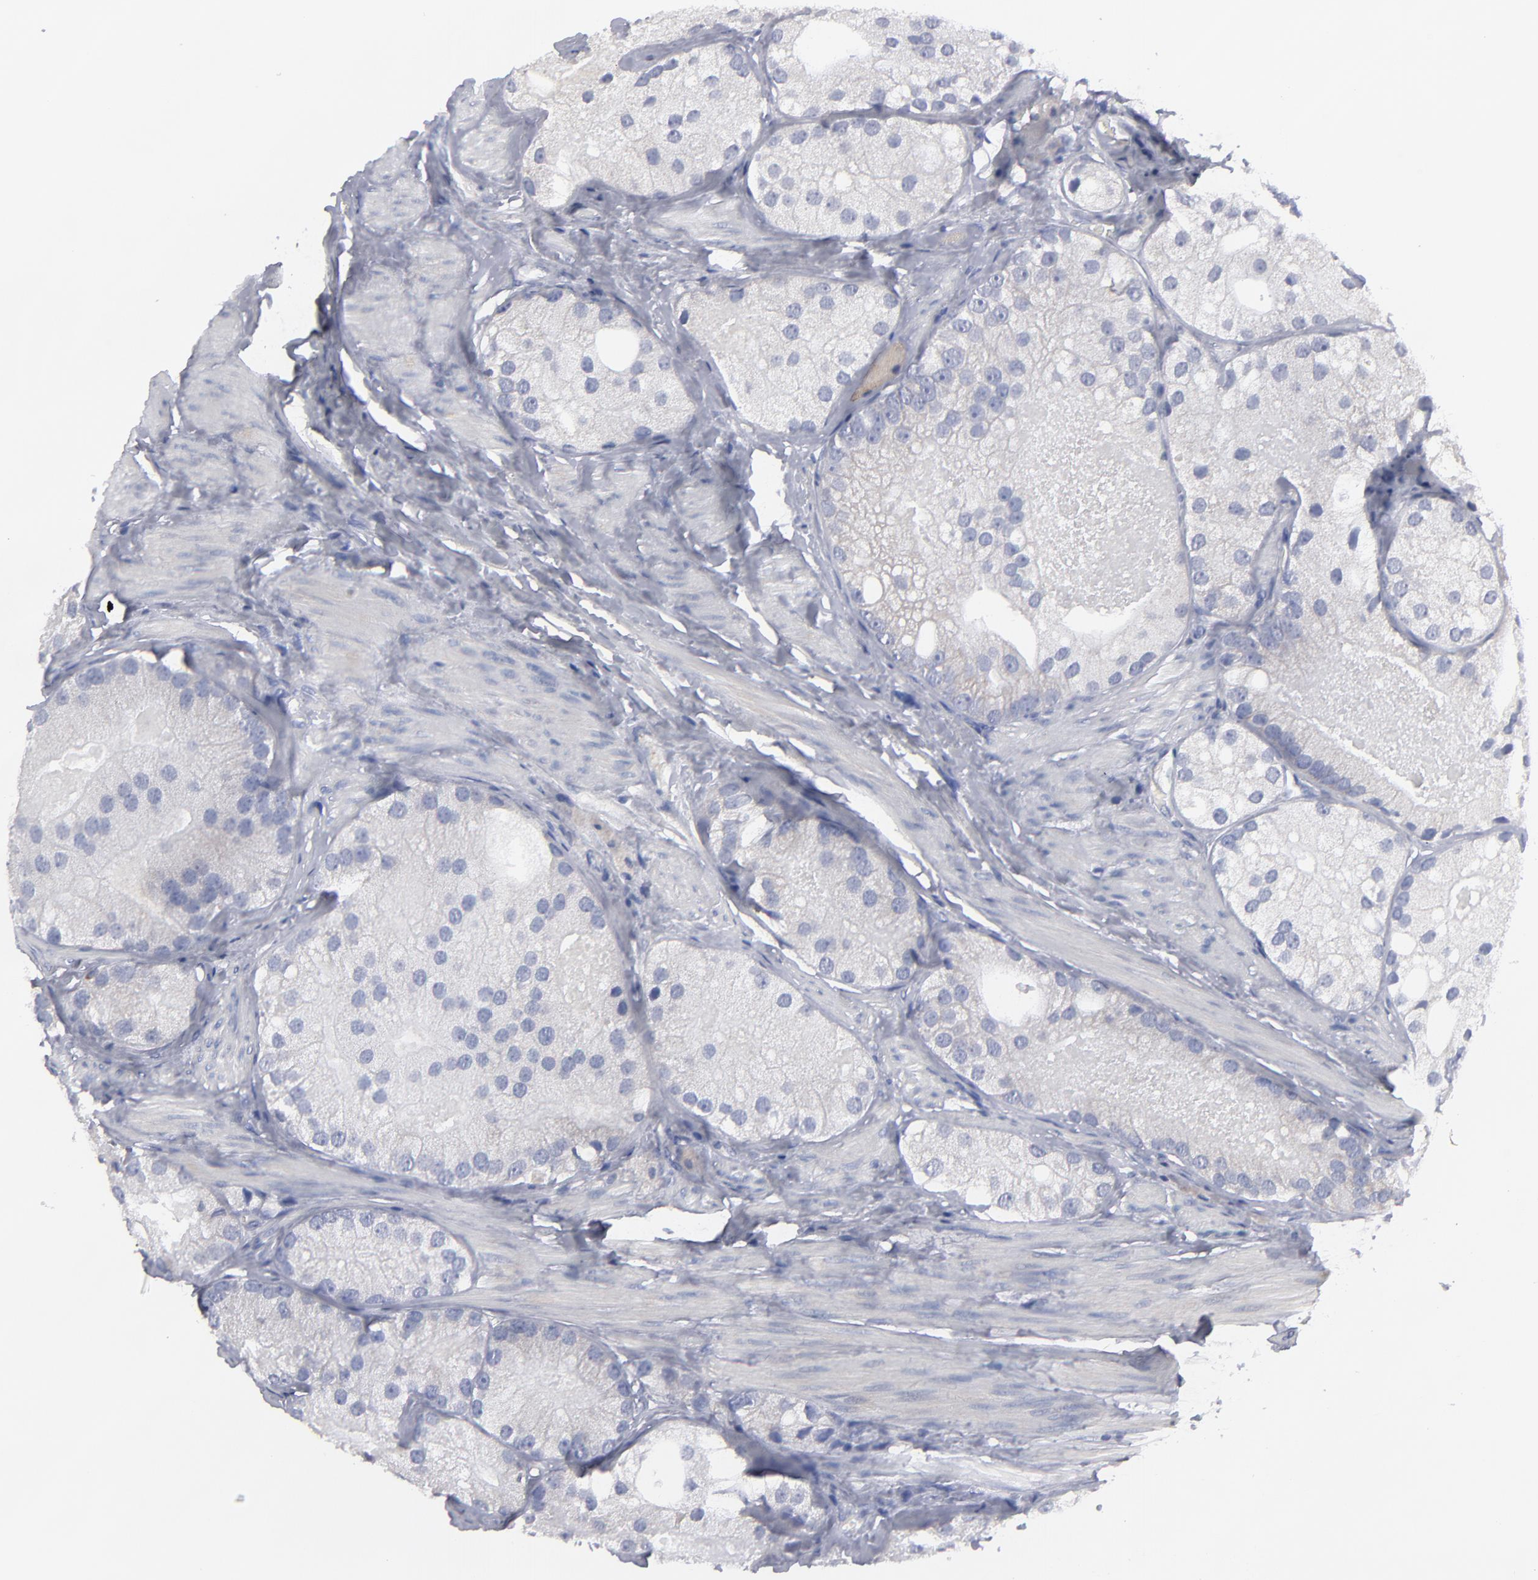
{"staining": {"intensity": "weak", "quantity": "<25%", "location": "cytoplasmic/membranous"}, "tissue": "prostate cancer", "cell_type": "Tumor cells", "image_type": "cancer", "snomed": [{"axis": "morphology", "description": "Adenocarcinoma, Low grade"}, {"axis": "topography", "description": "Prostate"}], "caption": "Tumor cells are negative for protein expression in human prostate adenocarcinoma (low-grade).", "gene": "CCDC80", "patient": {"sex": "male", "age": 69}}